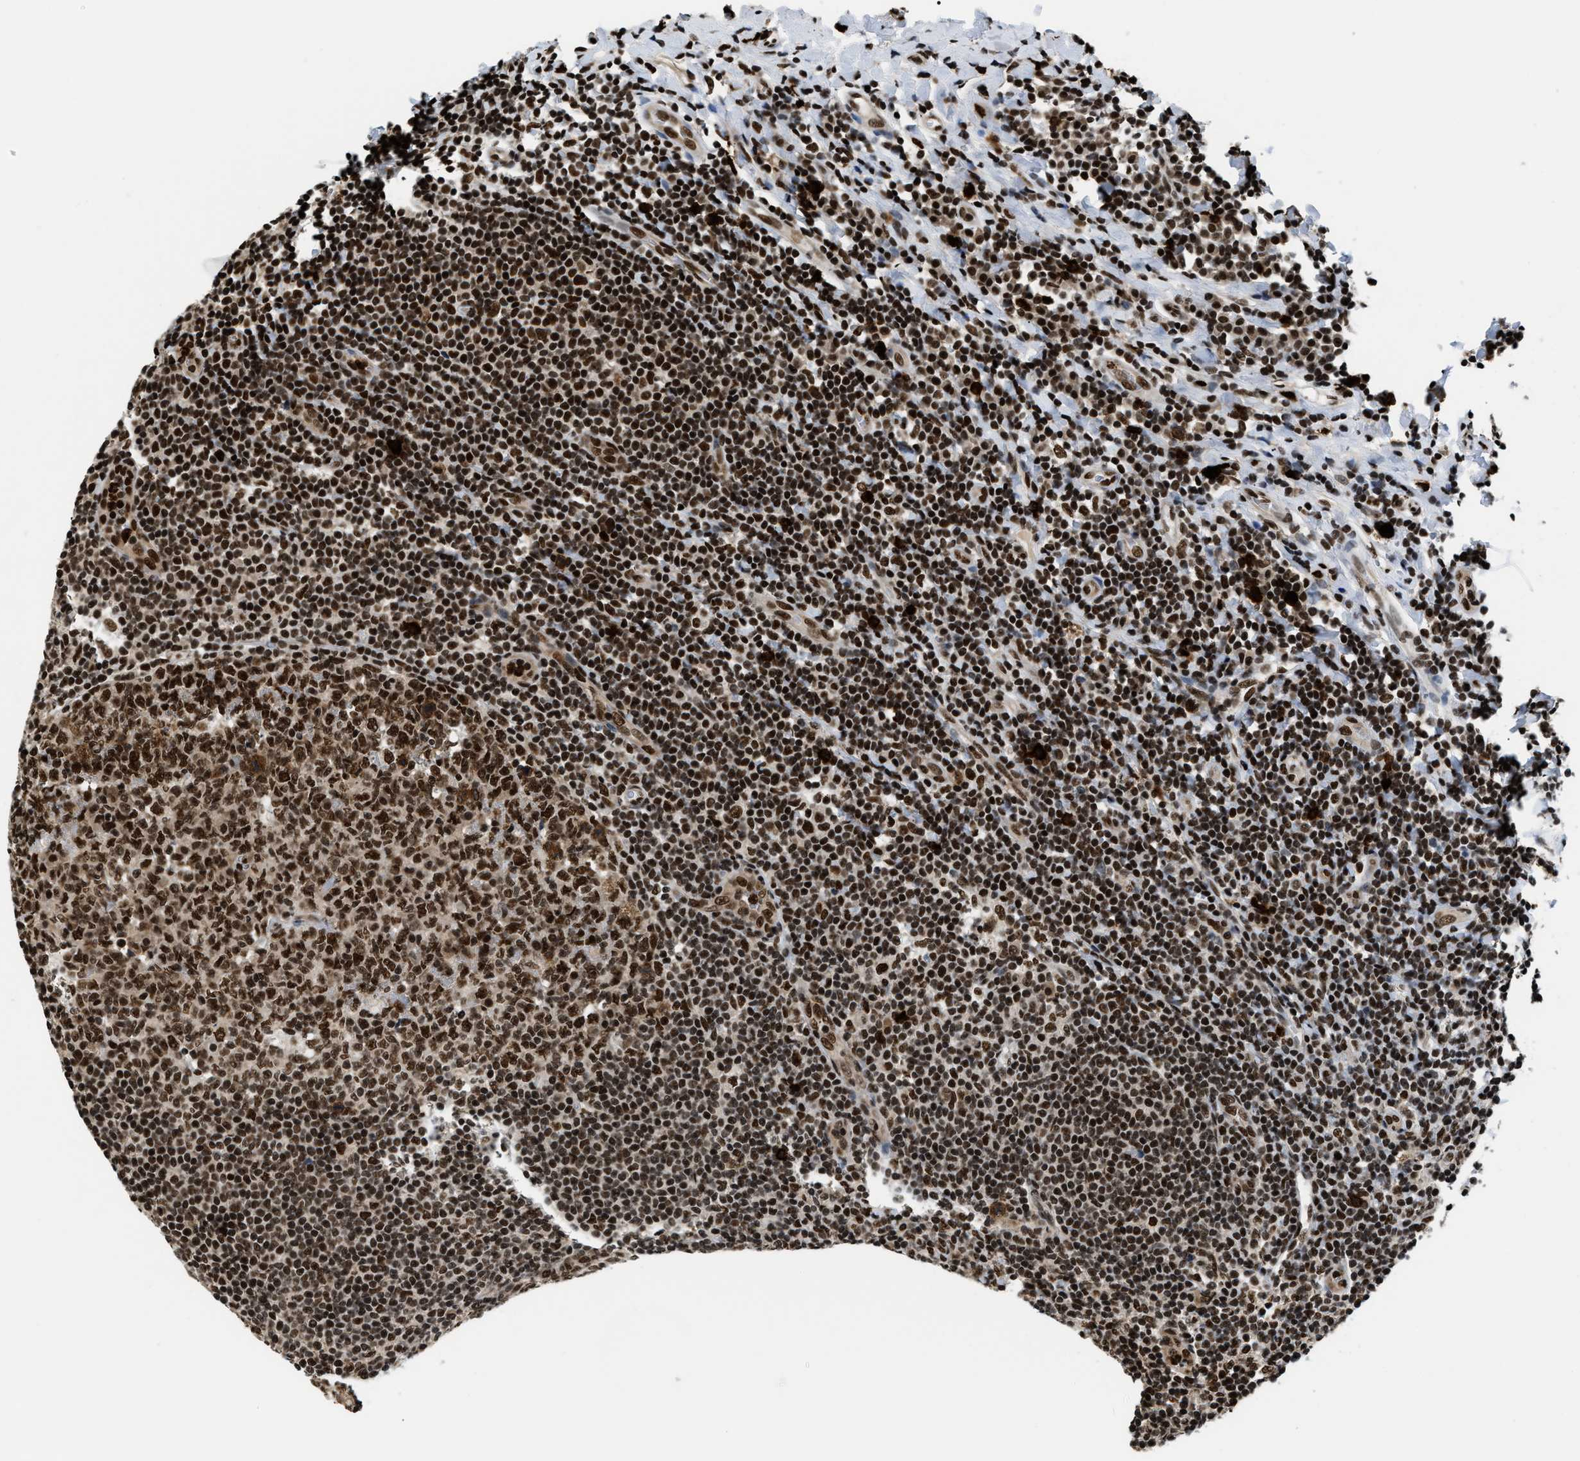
{"staining": {"intensity": "strong", "quantity": ">75%", "location": "cytoplasmic/membranous,nuclear"}, "tissue": "tonsil", "cell_type": "Germinal center cells", "image_type": "normal", "snomed": [{"axis": "morphology", "description": "Normal tissue, NOS"}, {"axis": "topography", "description": "Tonsil"}], "caption": "Strong cytoplasmic/membranous,nuclear expression for a protein is appreciated in about >75% of germinal center cells of unremarkable tonsil using immunohistochemistry (IHC).", "gene": "CCNDBP1", "patient": {"sex": "male", "age": 31}}